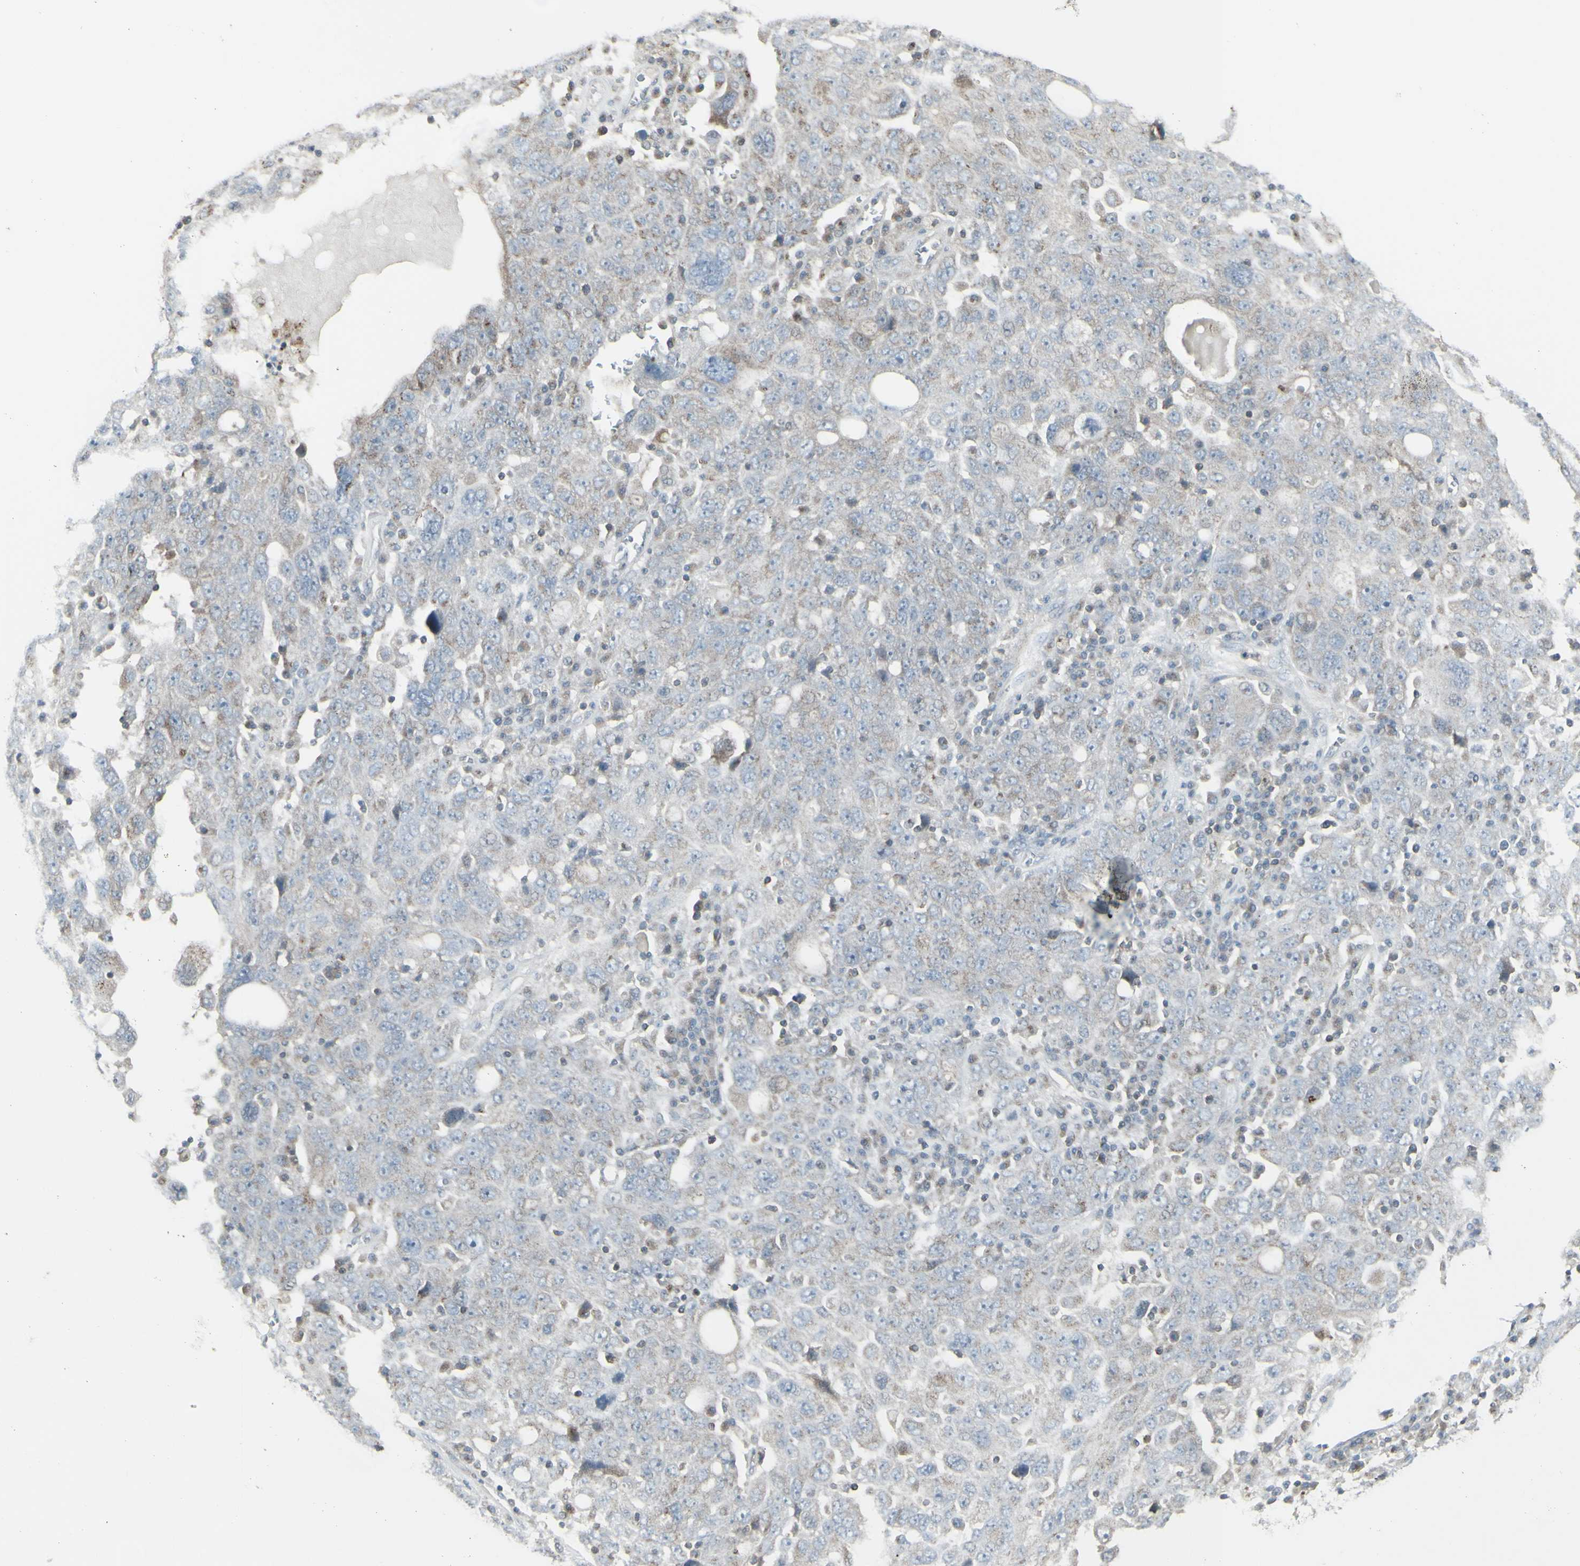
{"staining": {"intensity": "negative", "quantity": "none", "location": "none"}, "tissue": "ovarian cancer", "cell_type": "Tumor cells", "image_type": "cancer", "snomed": [{"axis": "morphology", "description": "Carcinoma, endometroid"}, {"axis": "topography", "description": "Ovary"}], "caption": "Immunohistochemistry (IHC) of ovarian cancer (endometroid carcinoma) reveals no expression in tumor cells. Brightfield microscopy of immunohistochemistry stained with DAB (brown) and hematoxylin (blue), captured at high magnification.", "gene": "GALNT6", "patient": {"sex": "female", "age": 62}}